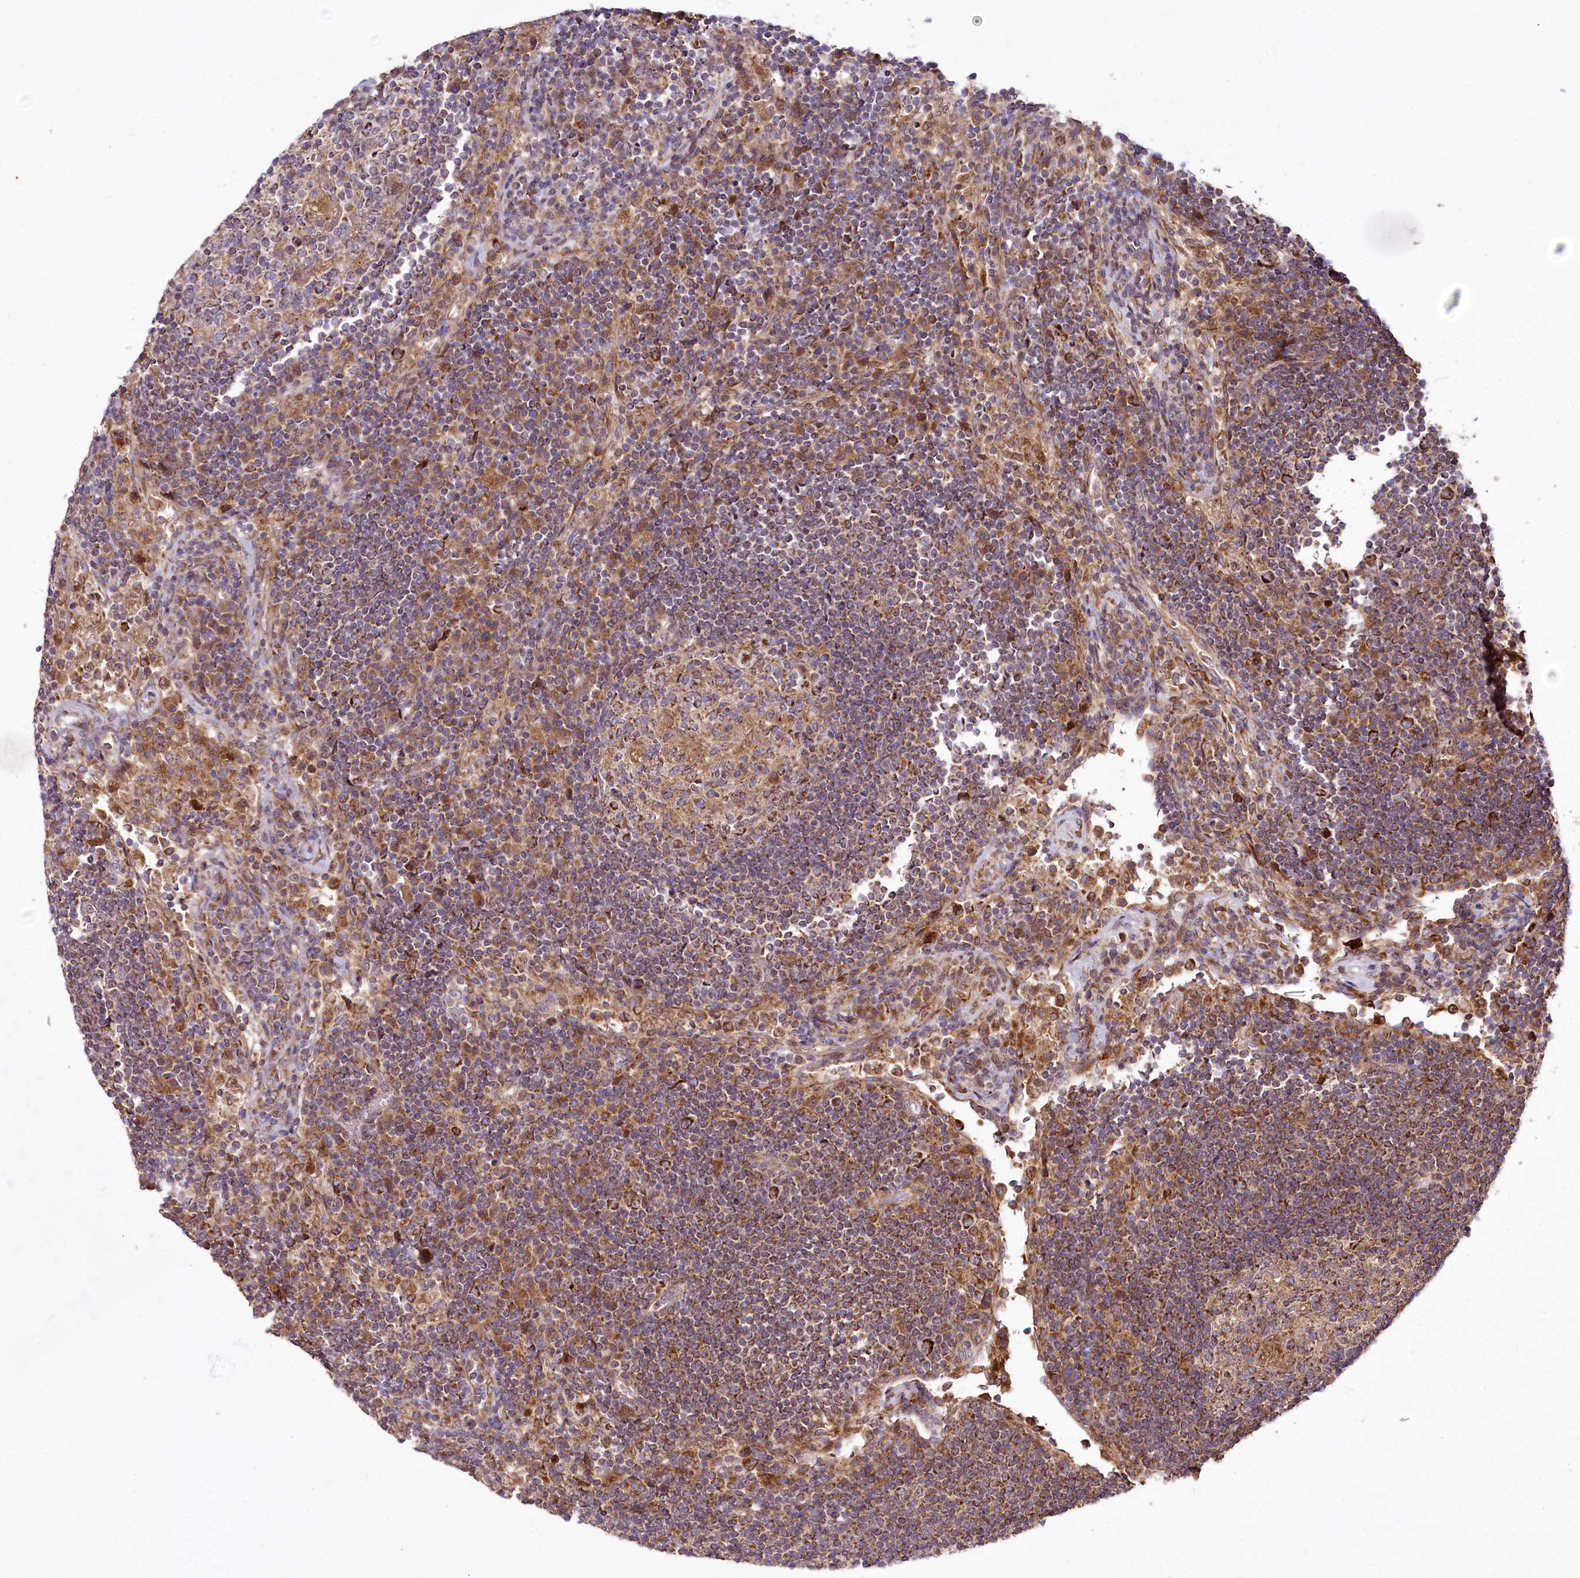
{"staining": {"intensity": "moderate", "quantity": "<25%", "location": "cytoplasmic/membranous"}, "tissue": "lymph node", "cell_type": "Germinal center cells", "image_type": "normal", "snomed": [{"axis": "morphology", "description": "Normal tissue, NOS"}, {"axis": "topography", "description": "Lymph node"}], "caption": "IHC of unremarkable human lymph node reveals low levels of moderate cytoplasmic/membranous staining in about <25% of germinal center cells. (DAB (3,3'-diaminobenzidine) = brown stain, brightfield microscopy at high magnification).", "gene": "RAB7A", "patient": {"sex": "female", "age": 53}}